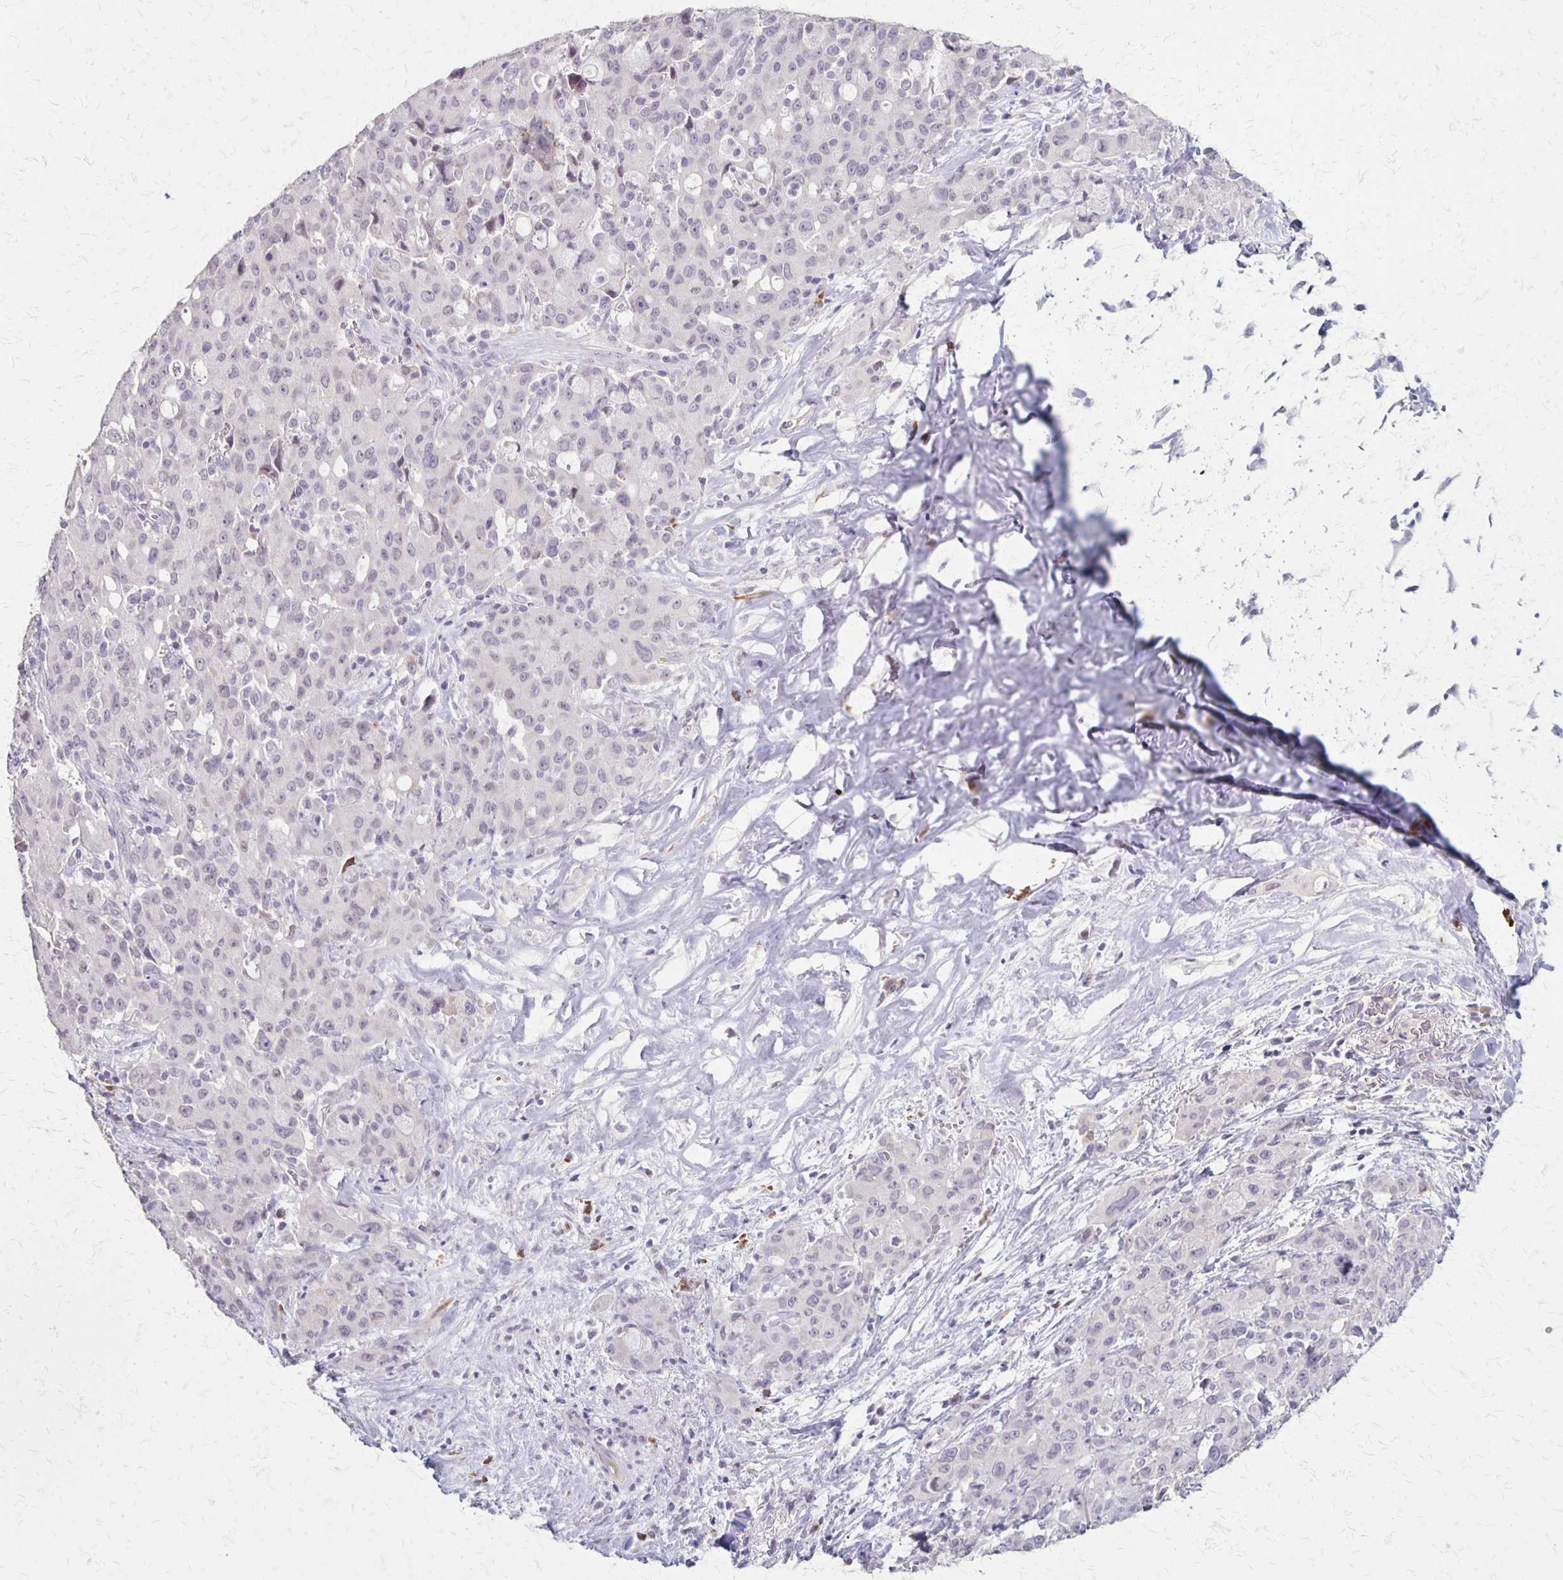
{"staining": {"intensity": "negative", "quantity": "none", "location": "none"}, "tissue": "lung cancer", "cell_type": "Tumor cells", "image_type": "cancer", "snomed": [{"axis": "morphology", "description": "Adenocarcinoma, NOS"}, {"axis": "topography", "description": "Lung"}], "caption": "There is no significant positivity in tumor cells of lung cancer.", "gene": "SLC35E2B", "patient": {"sex": "female", "age": 44}}